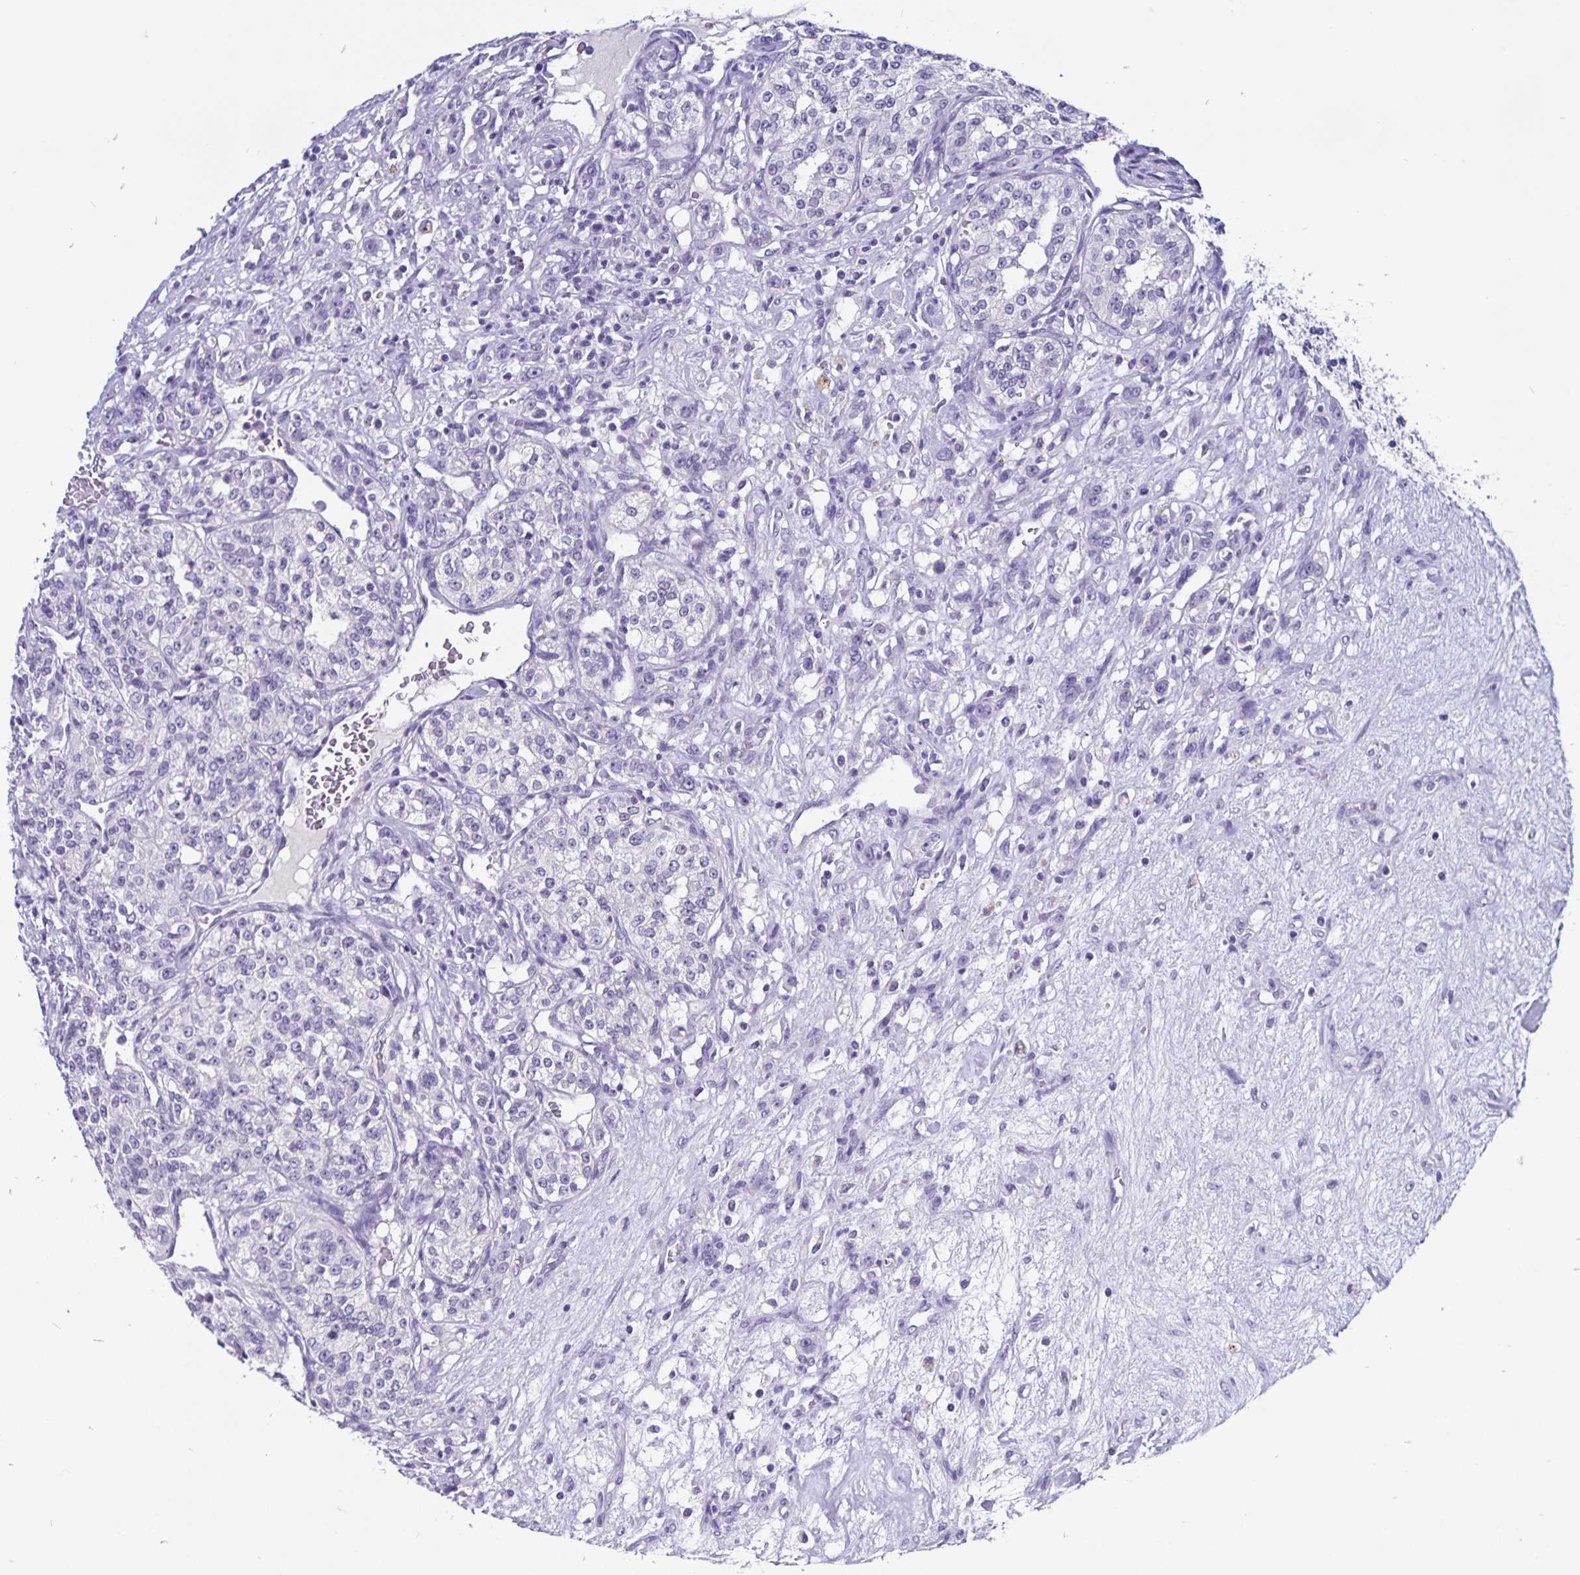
{"staining": {"intensity": "negative", "quantity": "none", "location": "none"}, "tissue": "renal cancer", "cell_type": "Tumor cells", "image_type": "cancer", "snomed": [{"axis": "morphology", "description": "Adenocarcinoma, NOS"}, {"axis": "topography", "description": "Kidney"}], "caption": "Tumor cells are negative for protein expression in human renal adenocarcinoma.", "gene": "ODF3B", "patient": {"sex": "female", "age": 63}}